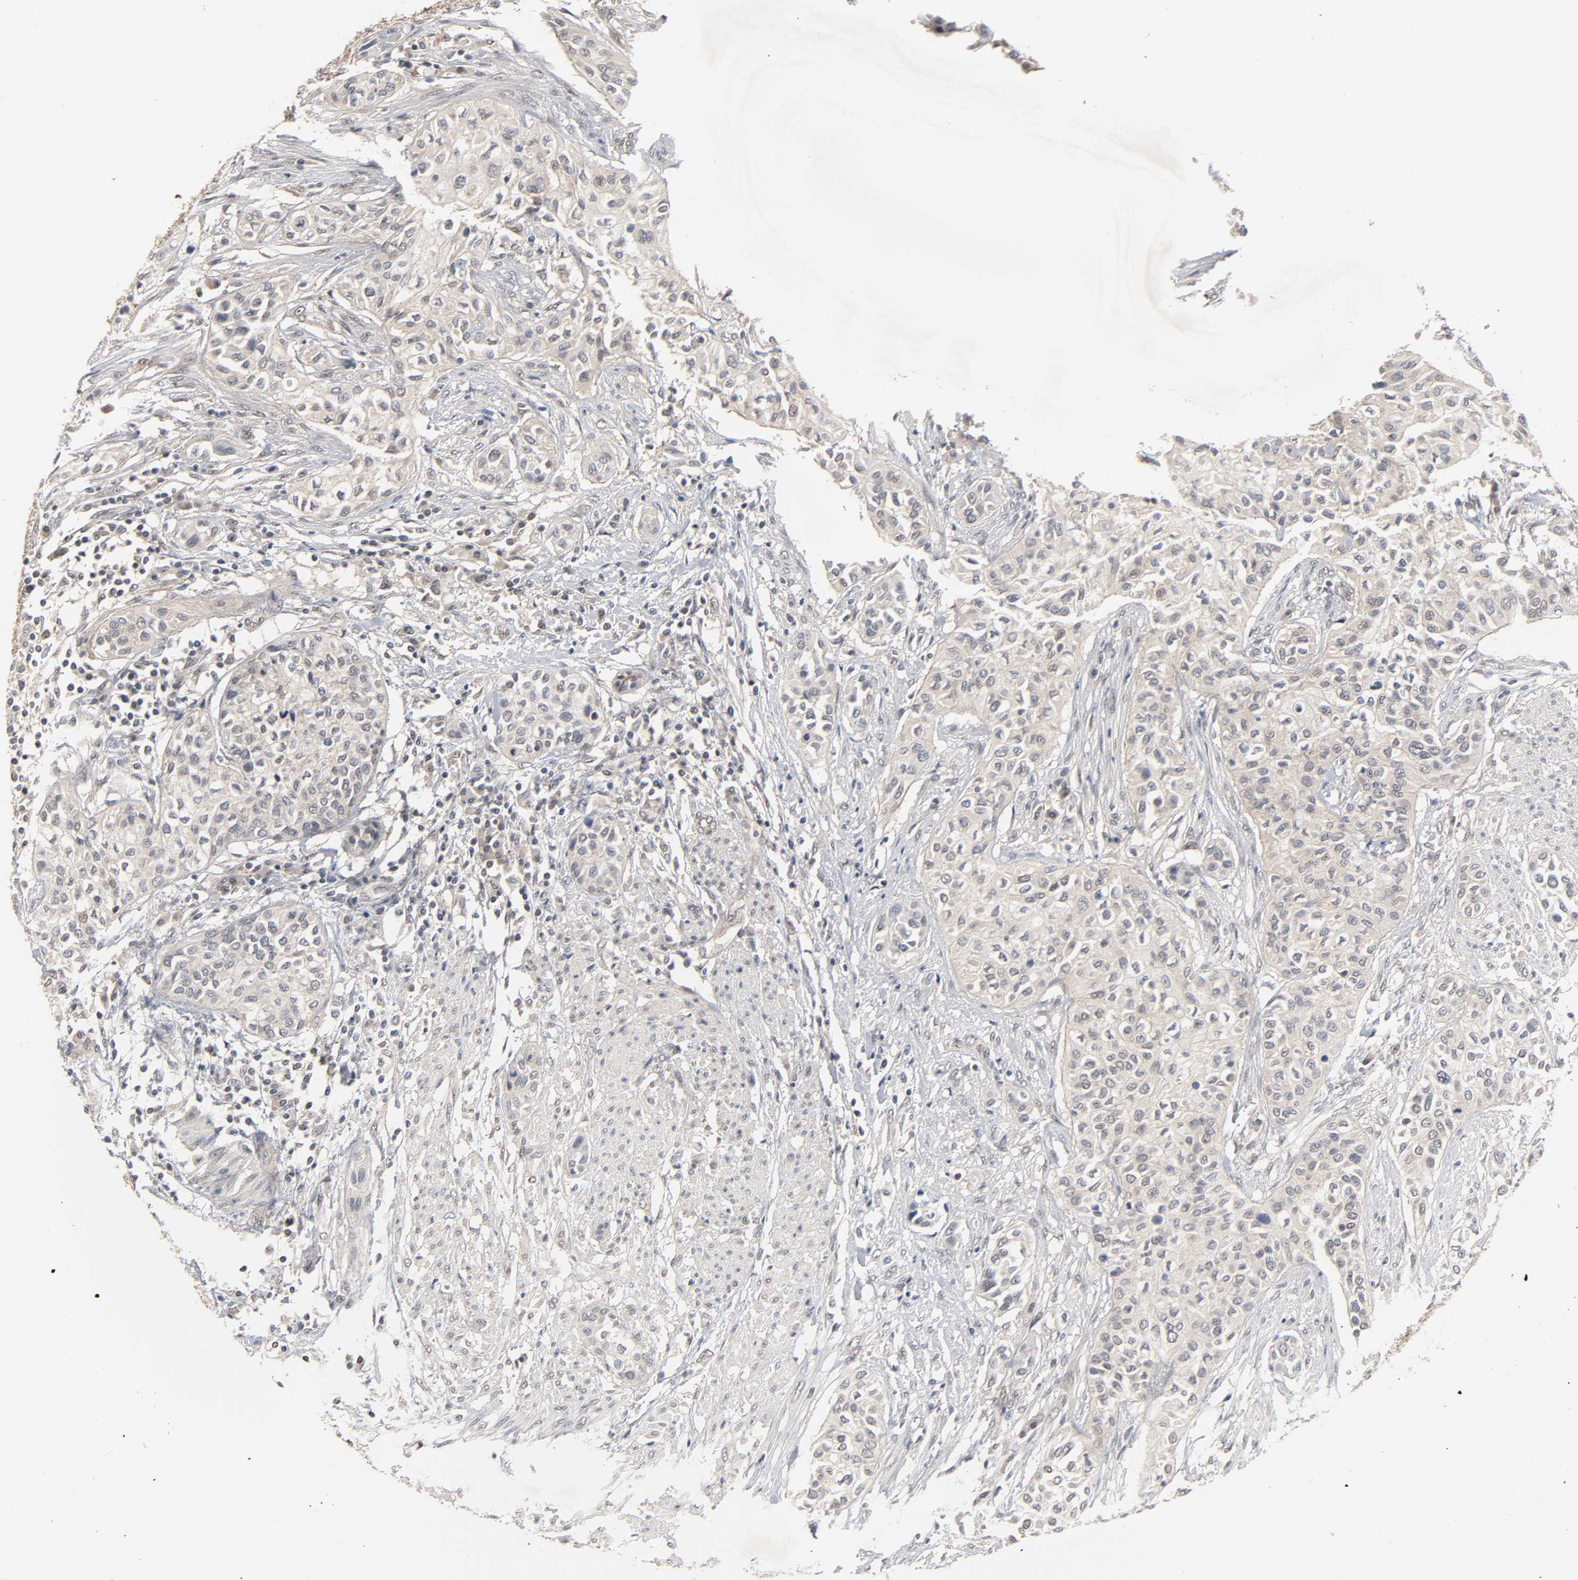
{"staining": {"intensity": "moderate", "quantity": "<25%", "location": "cytoplasmic/membranous,nuclear"}, "tissue": "urothelial cancer", "cell_type": "Tumor cells", "image_type": "cancer", "snomed": [{"axis": "morphology", "description": "Urothelial carcinoma, High grade"}, {"axis": "topography", "description": "Urinary bladder"}], "caption": "Tumor cells exhibit moderate cytoplasmic/membranous and nuclear staining in about <25% of cells in urothelial cancer. Ihc stains the protein in brown and the nuclei are stained blue.", "gene": "HTR1E", "patient": {"sex": "male", "age": 74}}